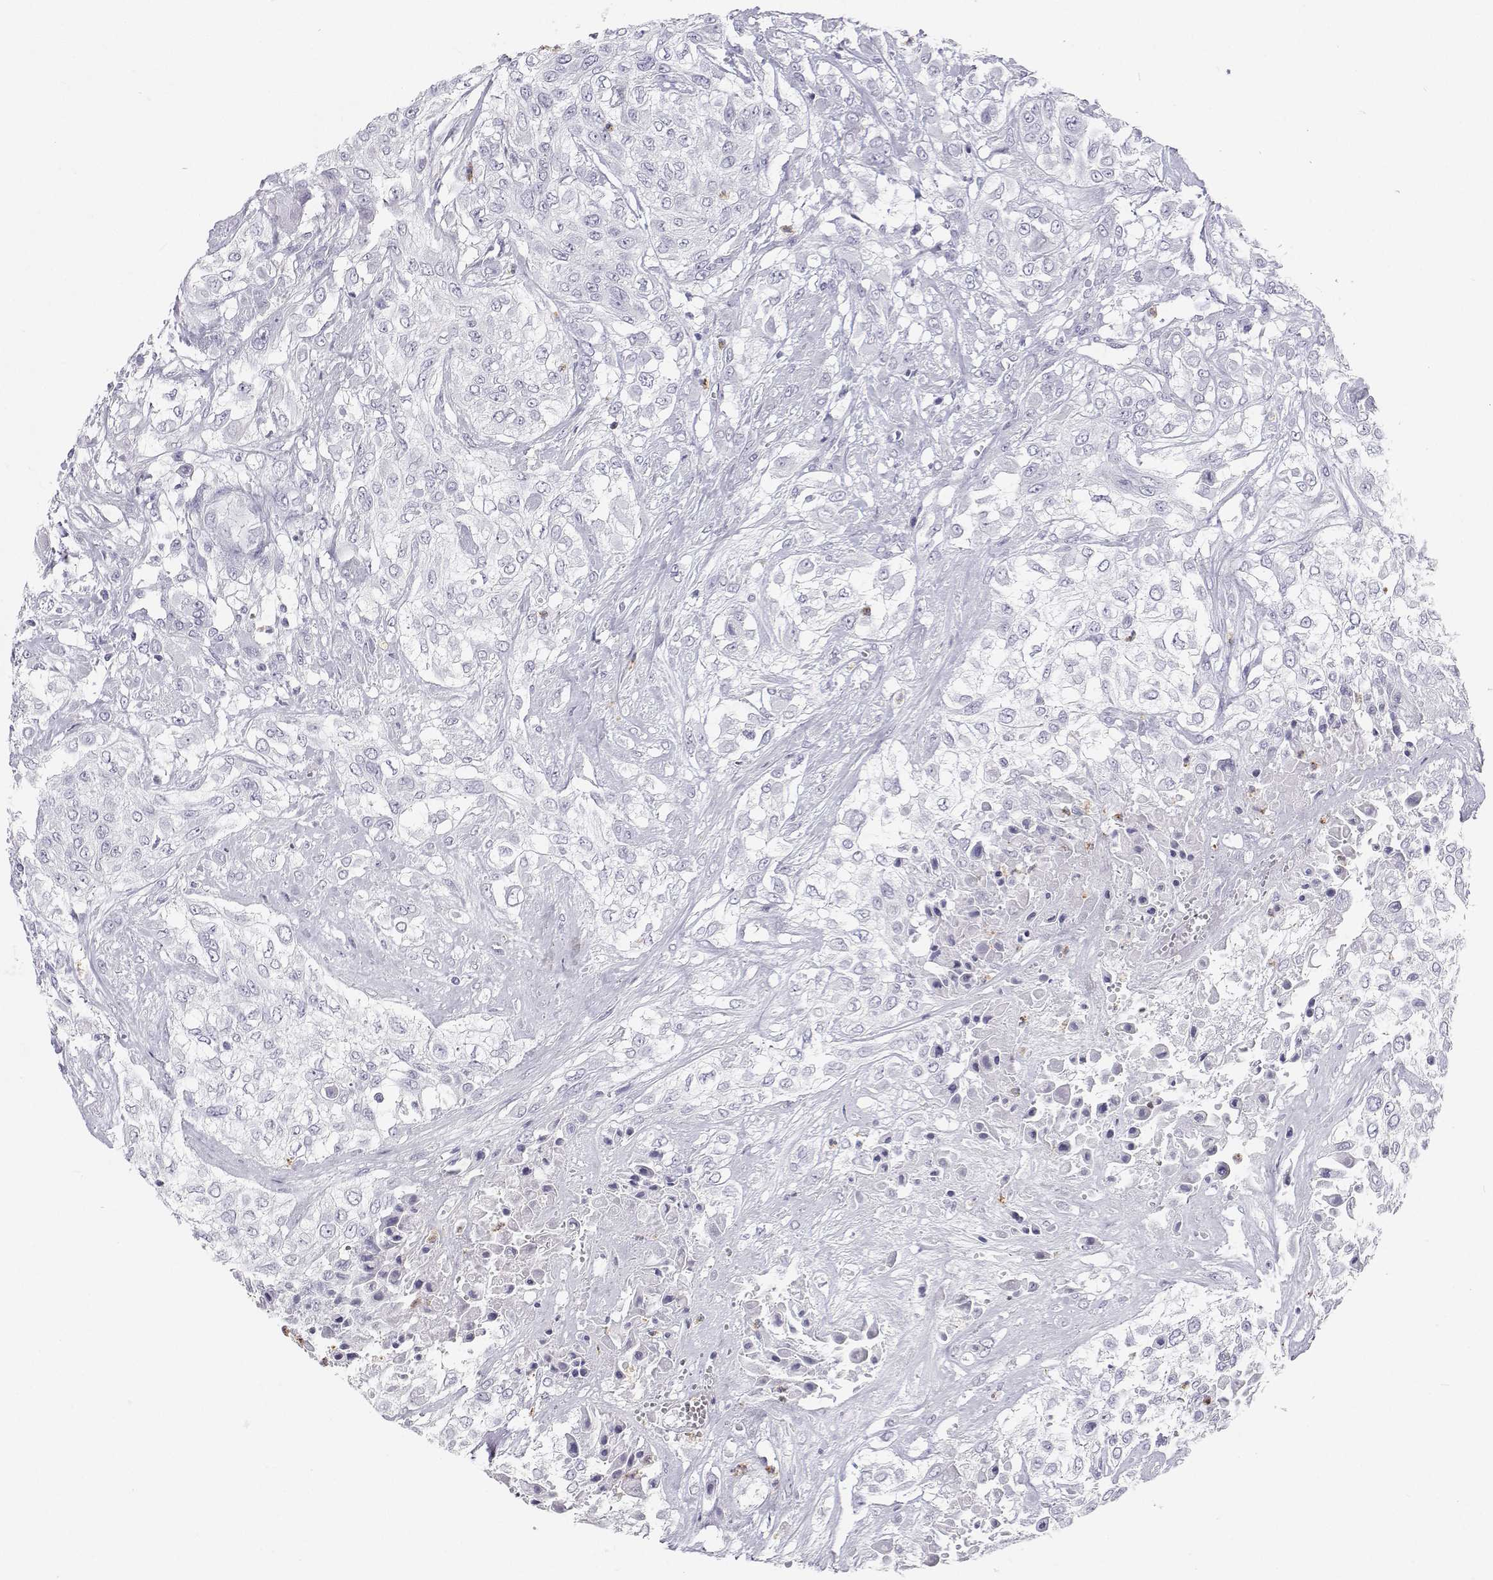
{"staining": {"intensity": "negative", "quantity": "none", "location": "none"}, "tissue": "urothelial cancer", "cell_type": "Tumor cells", "image_type": "cancer", "snomed": [{"axis": "morphology", "description": "Urothelial carcinoma, High grade"}, {"axis": "topography", "description": "Urinary bladder"}], "caption": "Urothelial cancer was stained to show a protein in brown. There is no significant positivity in tumor cells.", "gene": "SFTPB", "patient": {"sex": "male", "age": 57}}